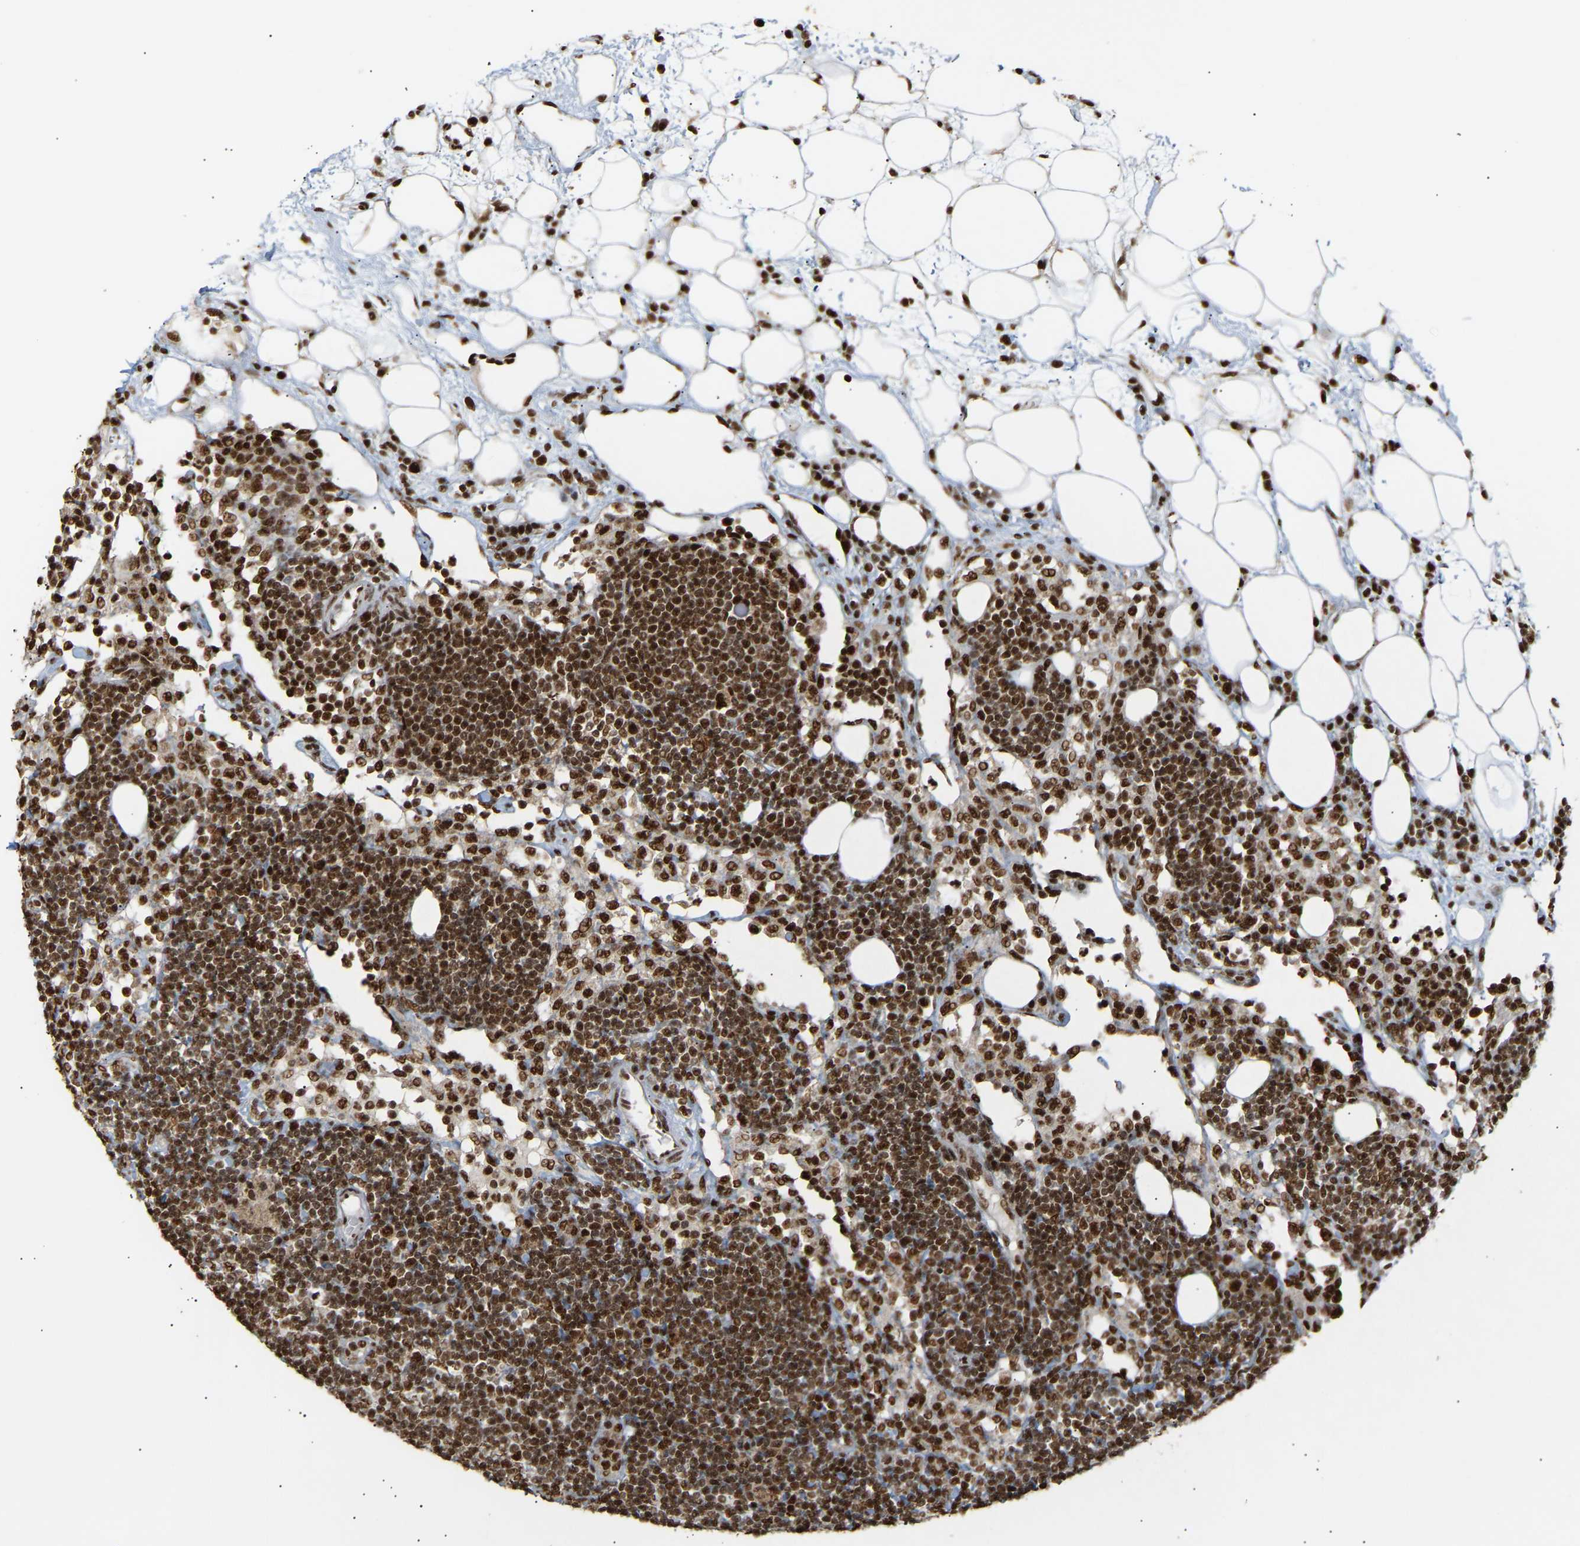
{"staining": {"intensity": "strong", "quantity": ">75%", "location": "nuclear"}, "tissue": "lymph node", "cell_type": "Germinal center cells", "image_type": "normal", "snomed": [{"axis": "morphology", "description": "Normal tissue, NOS"}, {"axis": "morphology", "description": "Carcinoid, malignant, NOS"}, {"axis": "topography", "description": "Lymph node"}], "caption": "The immunohistochemical stain highlights strong nuclear positivity in germinal center cells of benign lymph node. Nuclei are stained in blue.", "gene": "ALYREF", "patient": {"sex": "male", "age": 47}}